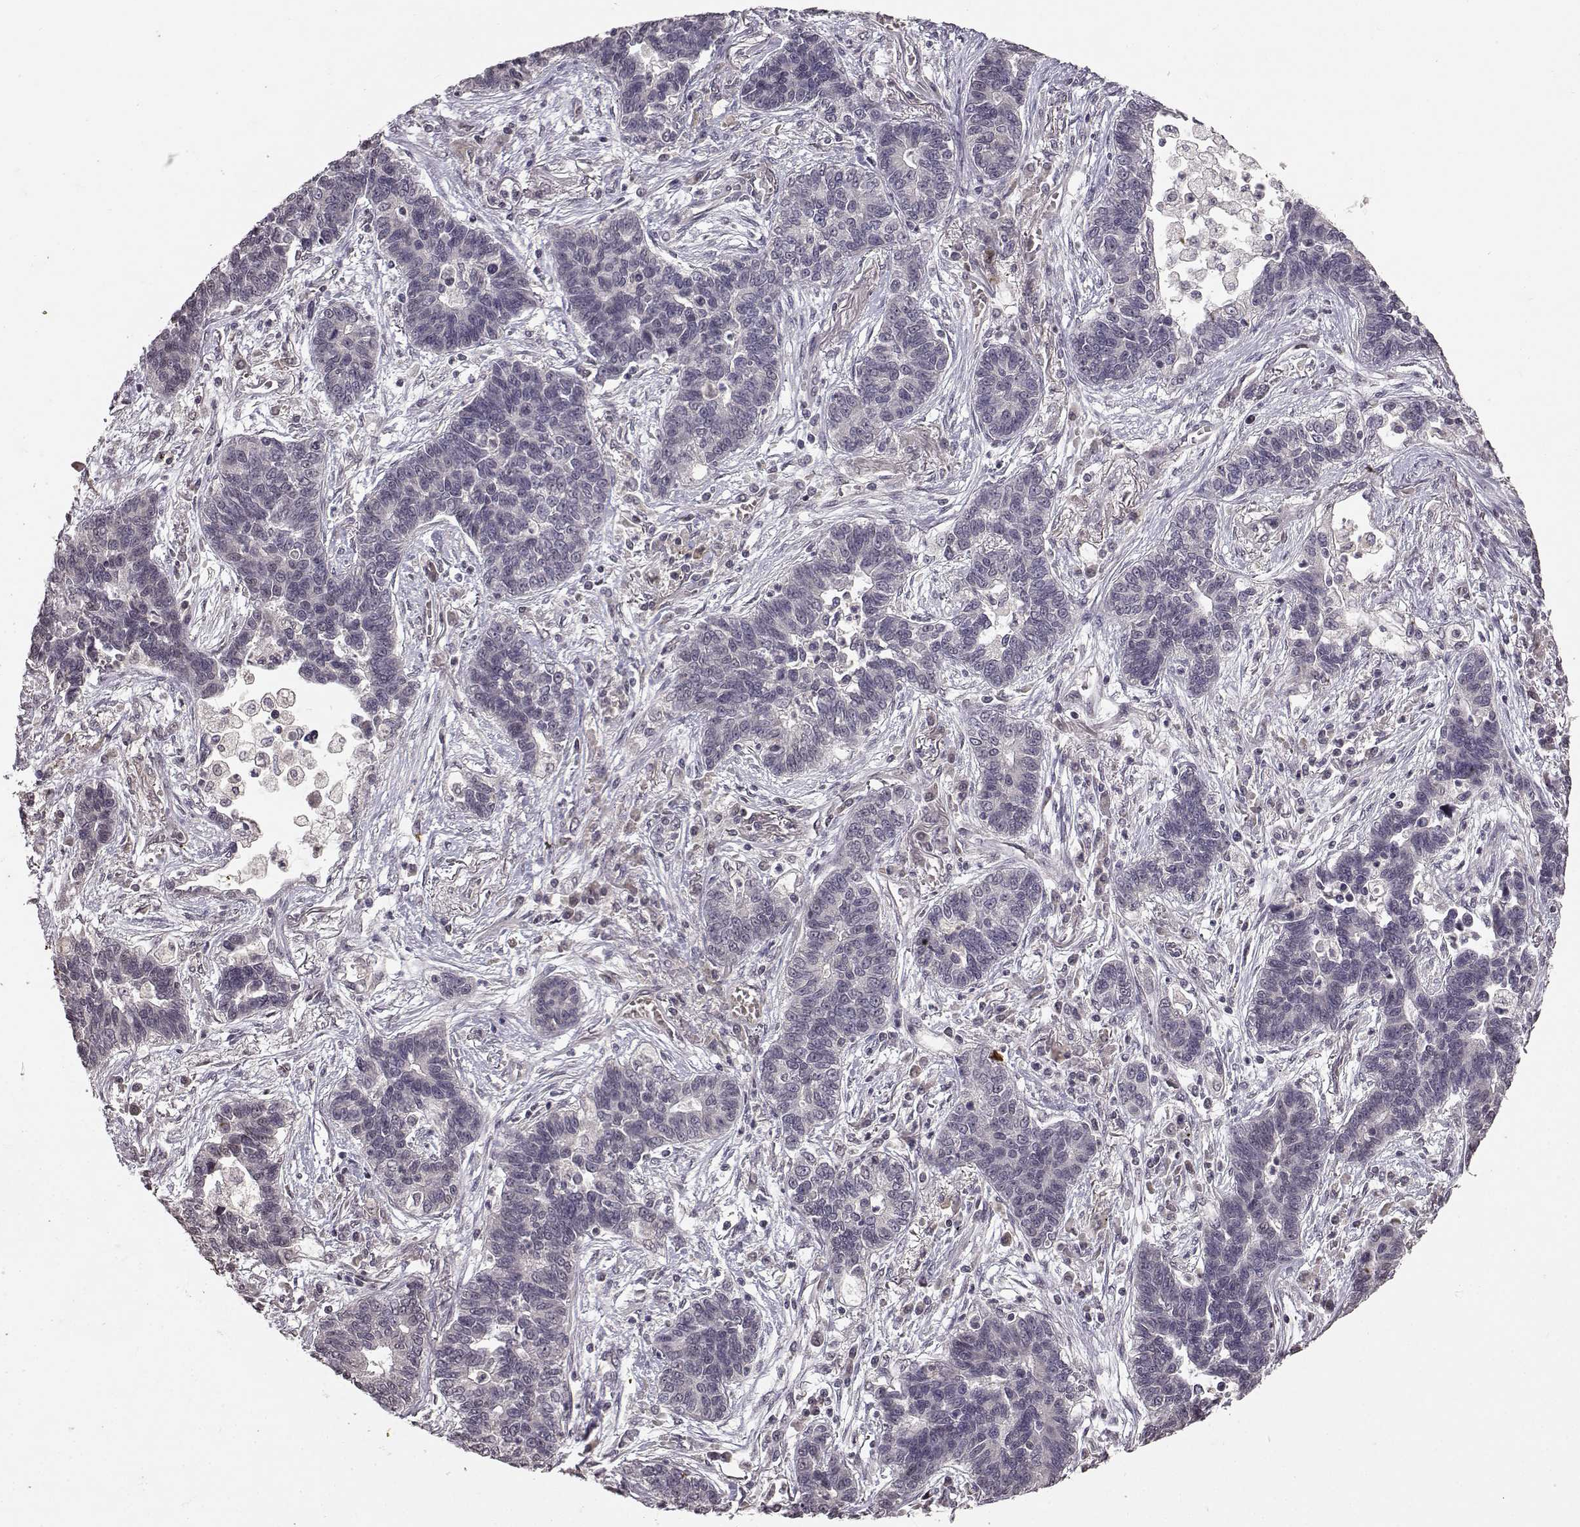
{"staining": {"intensity": "negative", "quantity": "none", "location": "none"}, "tissue": "lung cancer", "cell_type": "Tumor cells", "image_type": "cancer", "snomed": [{"axis": "morphology", "description": "Adenocarcinoma, NOS"}, {"axis": "topography", "description": "Lung"}], "caption": "Lung cancer (adenocarcinoma) stained for a protein using immunohistochemistry (IHC) exhibits no expression tumor cells.", "gene": "NTRK2", "patient": {"sex": "female", "age": 57}}